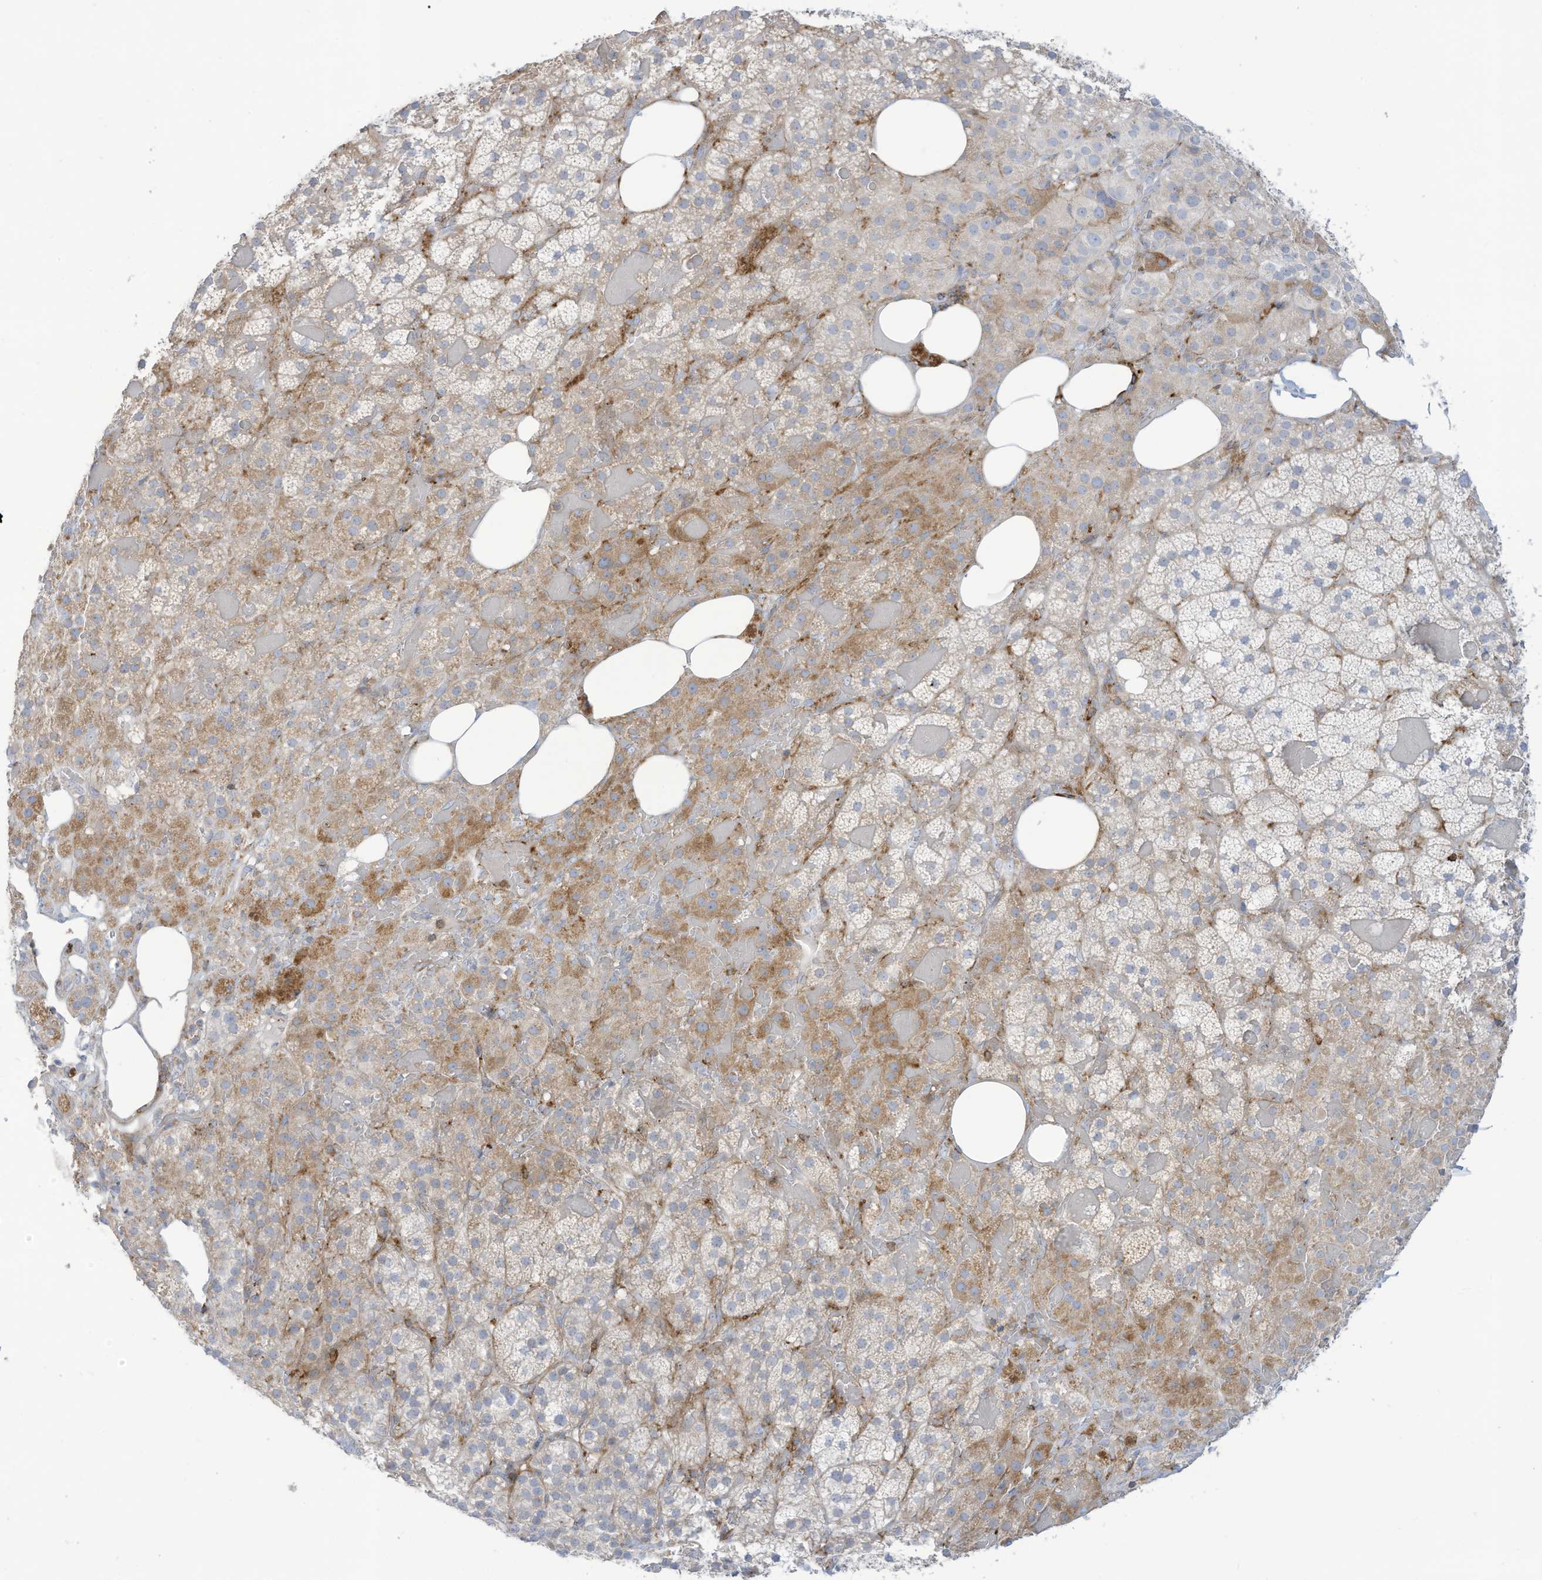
{"staining": {"intensity": "moderate", "quantity": "<25%", "location": "cytoplasmic/membranous"}, "tissue": "adrenal gland", "cell_type": "Glandular cells", "image_type": "normal", "snomed": [{"axis": "morphology", "description": "Normal tissue, NOS"}, {"axis": "topography", "description": "Adrenal gland"}], "caption": "Immunohistochemical staining of unremarkable human adrenal gland displays <25% levels of moderate cytoplasmic/membranous protein positivity in about <25% of glandular cells. (DAB (3,3'-diaminobenzidine) = brown stain, brightfield microscopy at high magnification).", "gene": "THNSL2", "patient": {"sex": "female", "age": 59}}